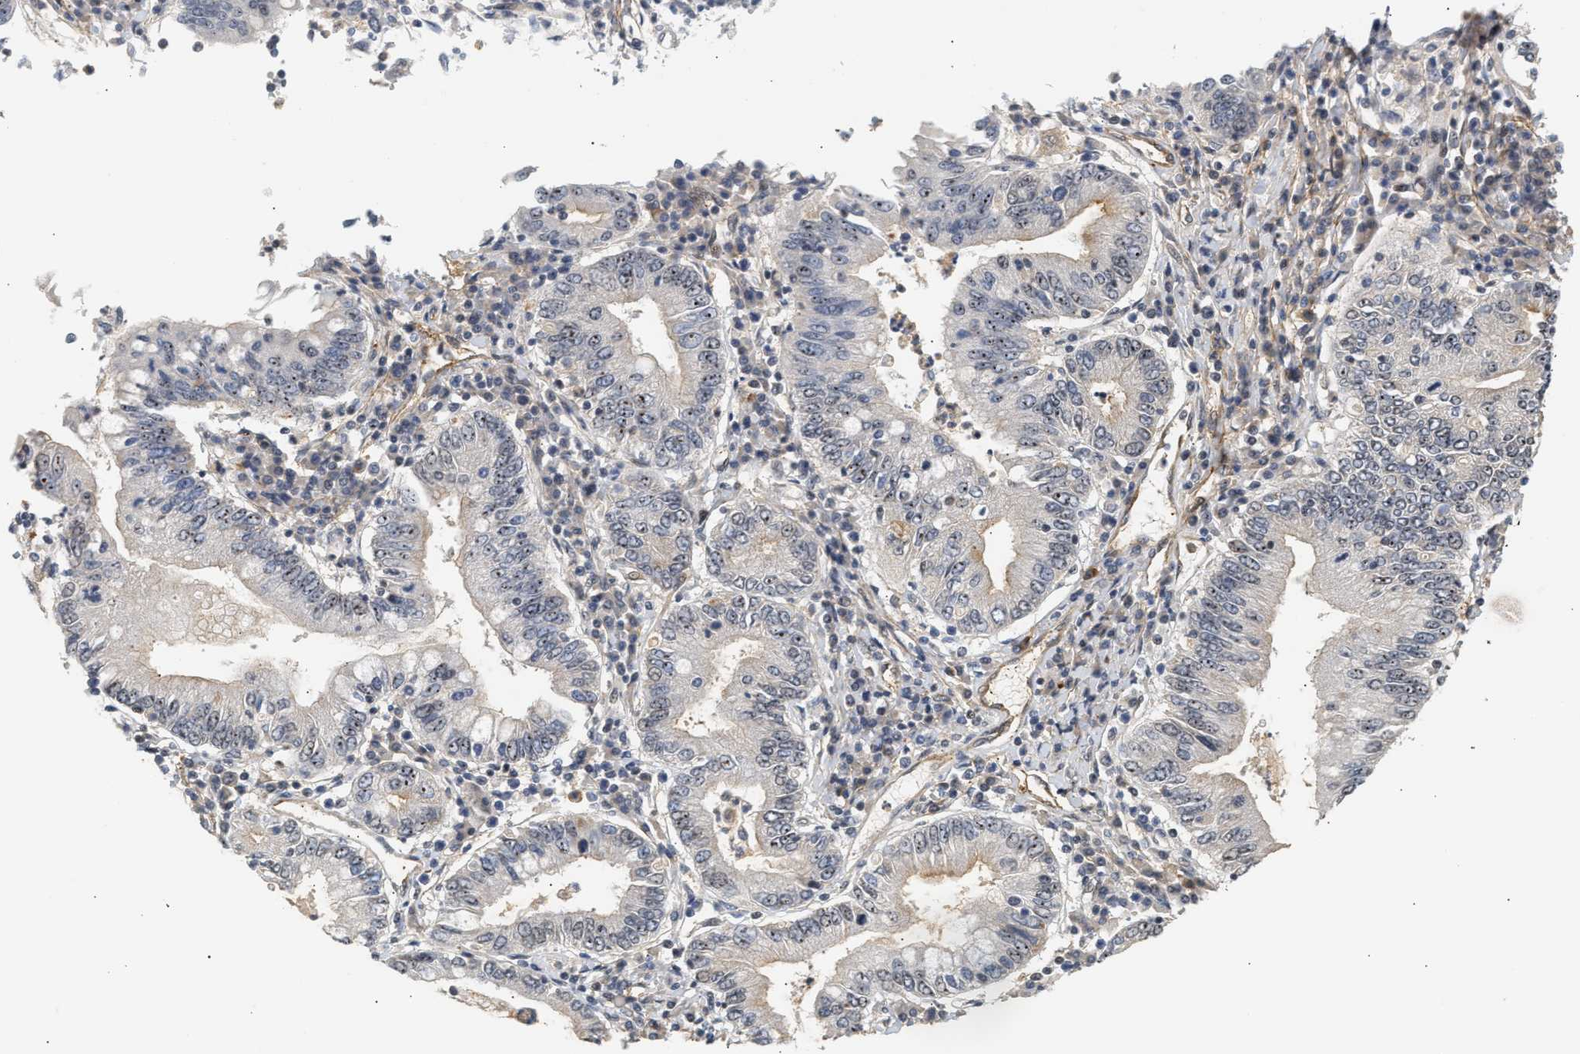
{"staining": {"intensity": "weak", "quantity": "<25%", "location": "nuclear"}, "tissue": "stomach cancer", "cell_type": "Tumor cells", "image_type": "cancer", "snomed": [{"axis": "morphology", "description": "Normal tissue, NOS"}, {"axis": "morphology", "description": "Adenocarcinoma, NOS"}, {"axis": "topography", "description": "Esophagus"}, {"axis": "topography", "description": "Stomach, upper"}, {"axis": "topography", "description": "Peripheral nerve tissue"}], "caption": "Tumor cells show no significant expression in stomach adenocarcinoma.", "gene": "PLXND1", "patient": {"sex": "male", "age": 62}}